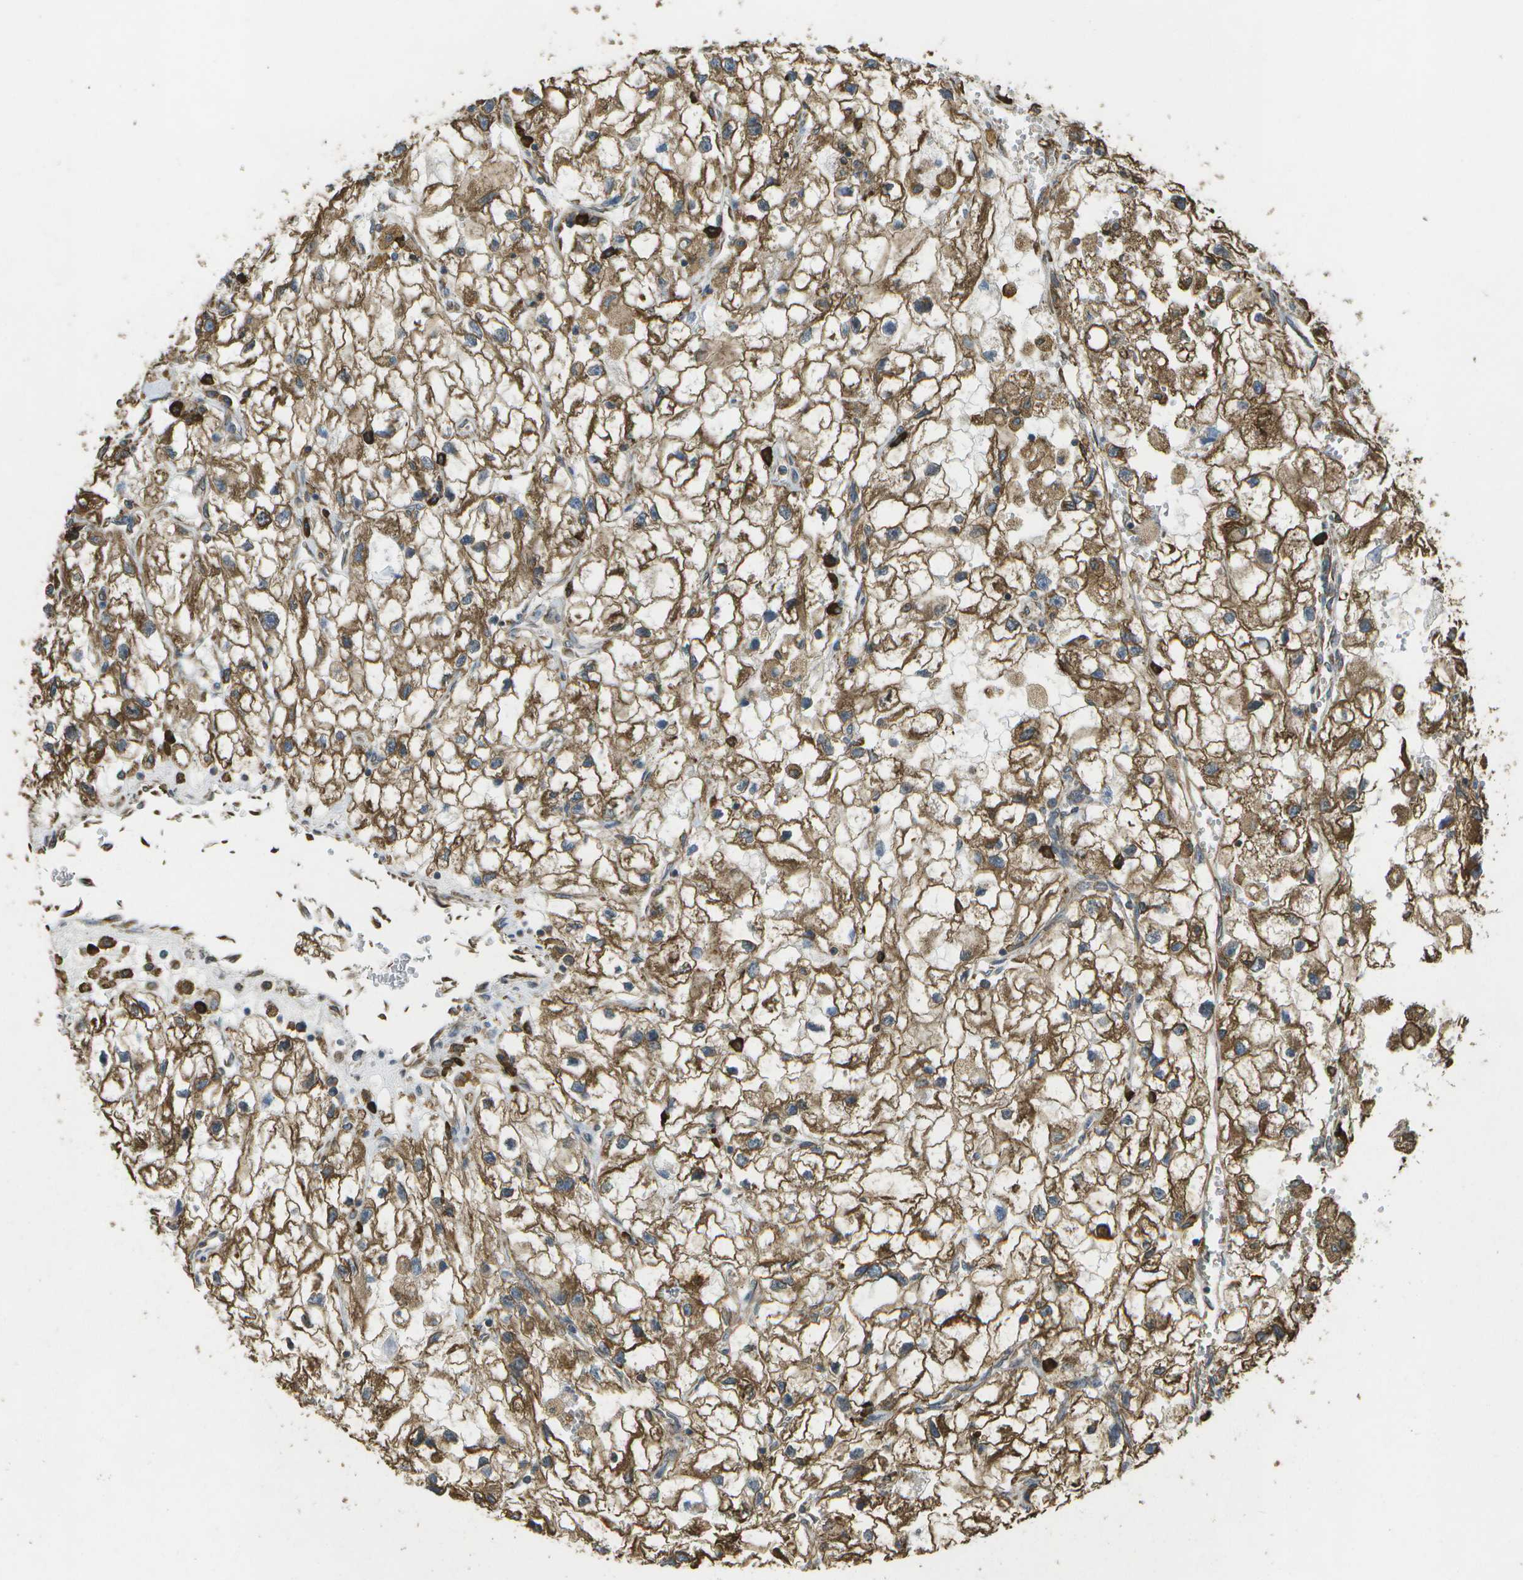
{"staining": {"intensity": "moderate", "quantity": ">75%", "location": "cytoplasmic/membranous"}, "tissue": "renal cancer", "cell_type": "Tumor cells", "image_type": "cancer", "snomed": [{"axis": "morphology", "description": "Adenocarcinoma, NOS"}, {"axis": "topography", "description": "Kidney"}], "caption": "Brown immunohistochemical staining in renal adenocarcinoma exhibits moderate cytoplasmic/membranous positivity in approximately >75% of tumor cells.", "gene": "PDIA4", "patient": {"sex": "female", "age": 70}}